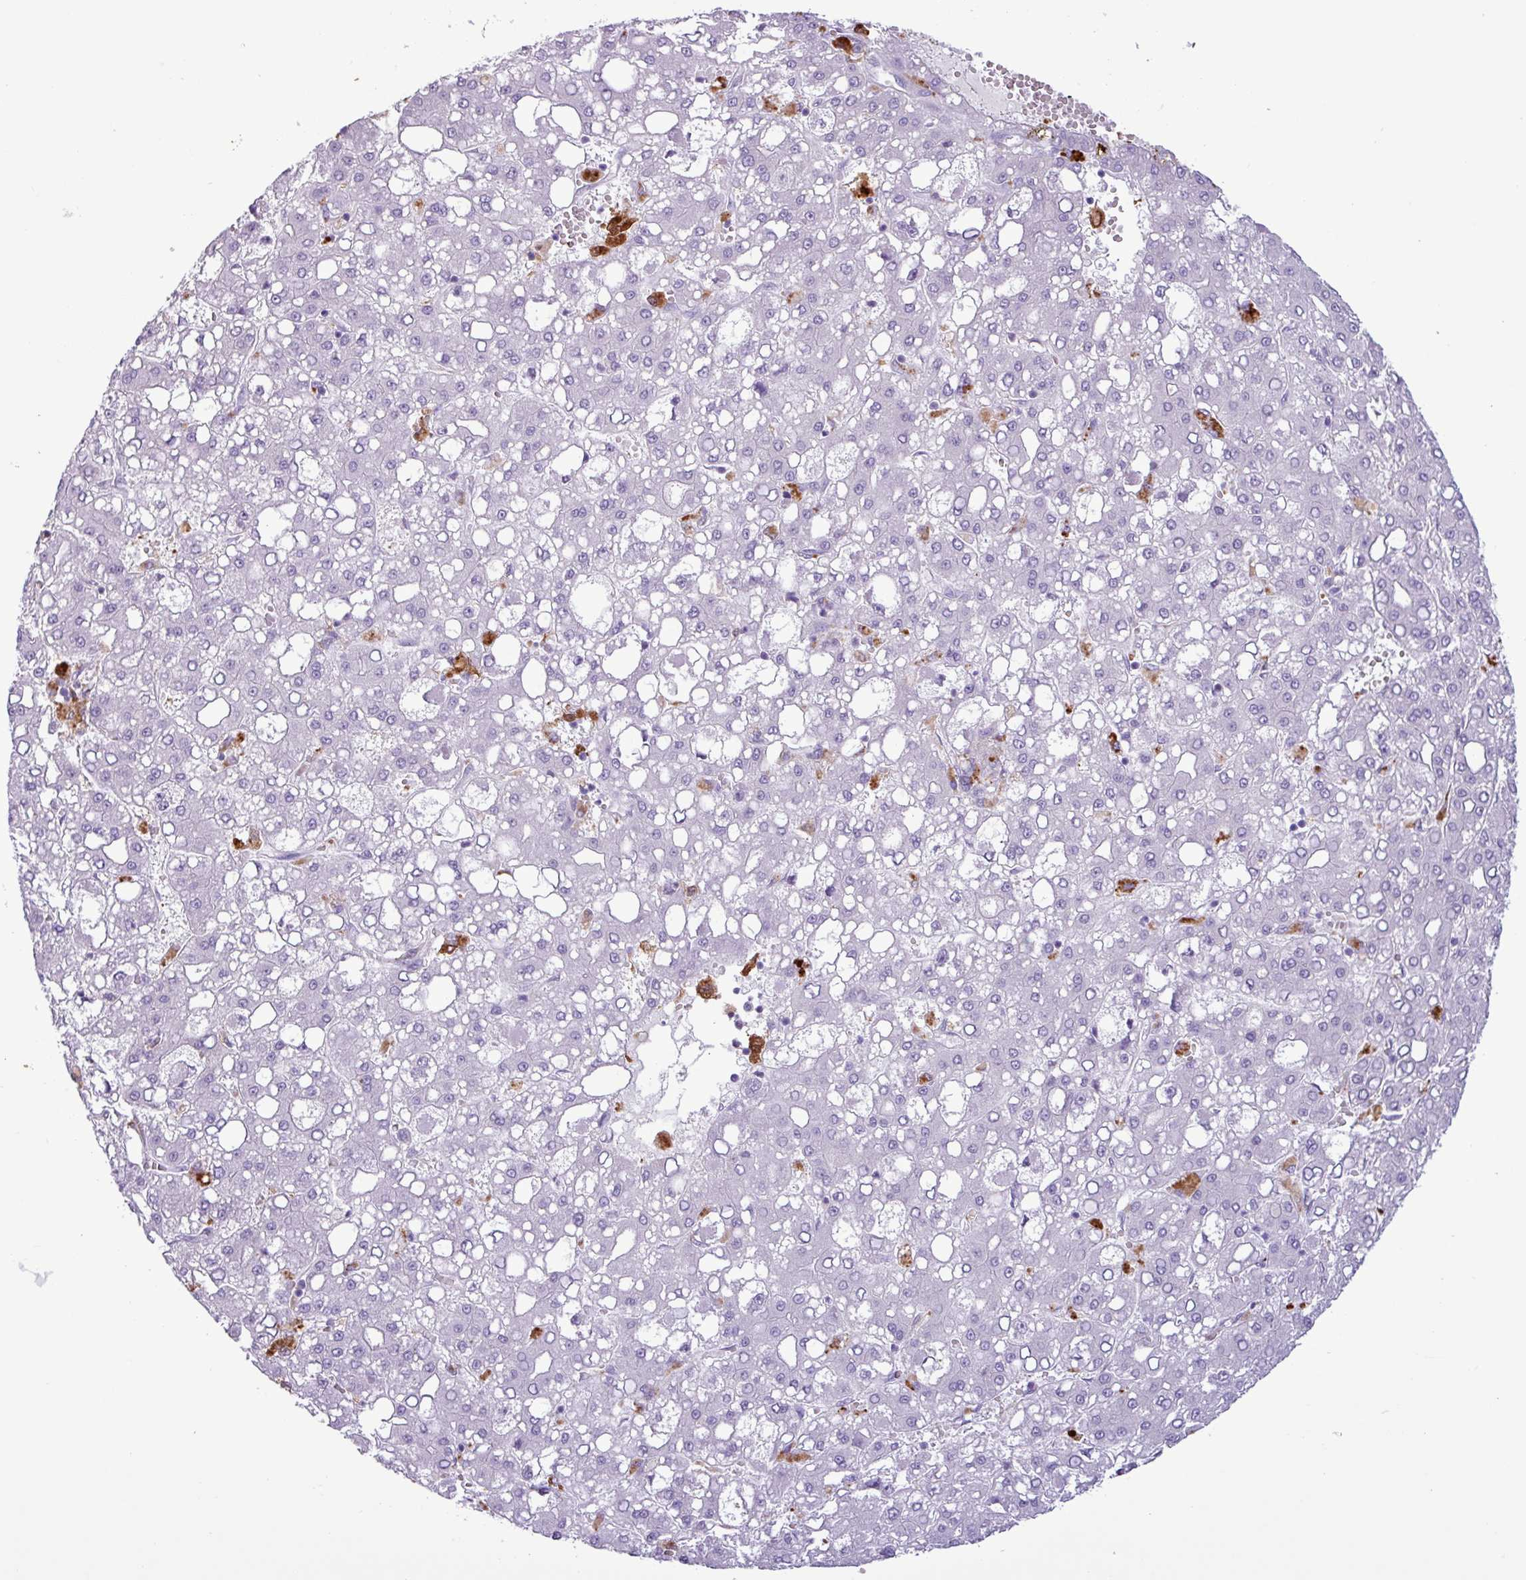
{"staining": {"intensity": "negative", "quantity": "none", "location": "none"}, "tissue": "liver cancer", "cell_type": "Tumor cells", "image_type": "cancer", "snomed": [{"axis": "morphology", "description": "Carcinoma, Hepatocellular, NOS"}, {"axis": "topography", "description": "Liver"}], "caption": "Tumor cells are negative for brown protein staining in liver cancer (hepatocellular carcinoma). Nuclei are stained in blue.", "gene": "TMEM200C", "patient": {"sex": "male", "age": 65}}